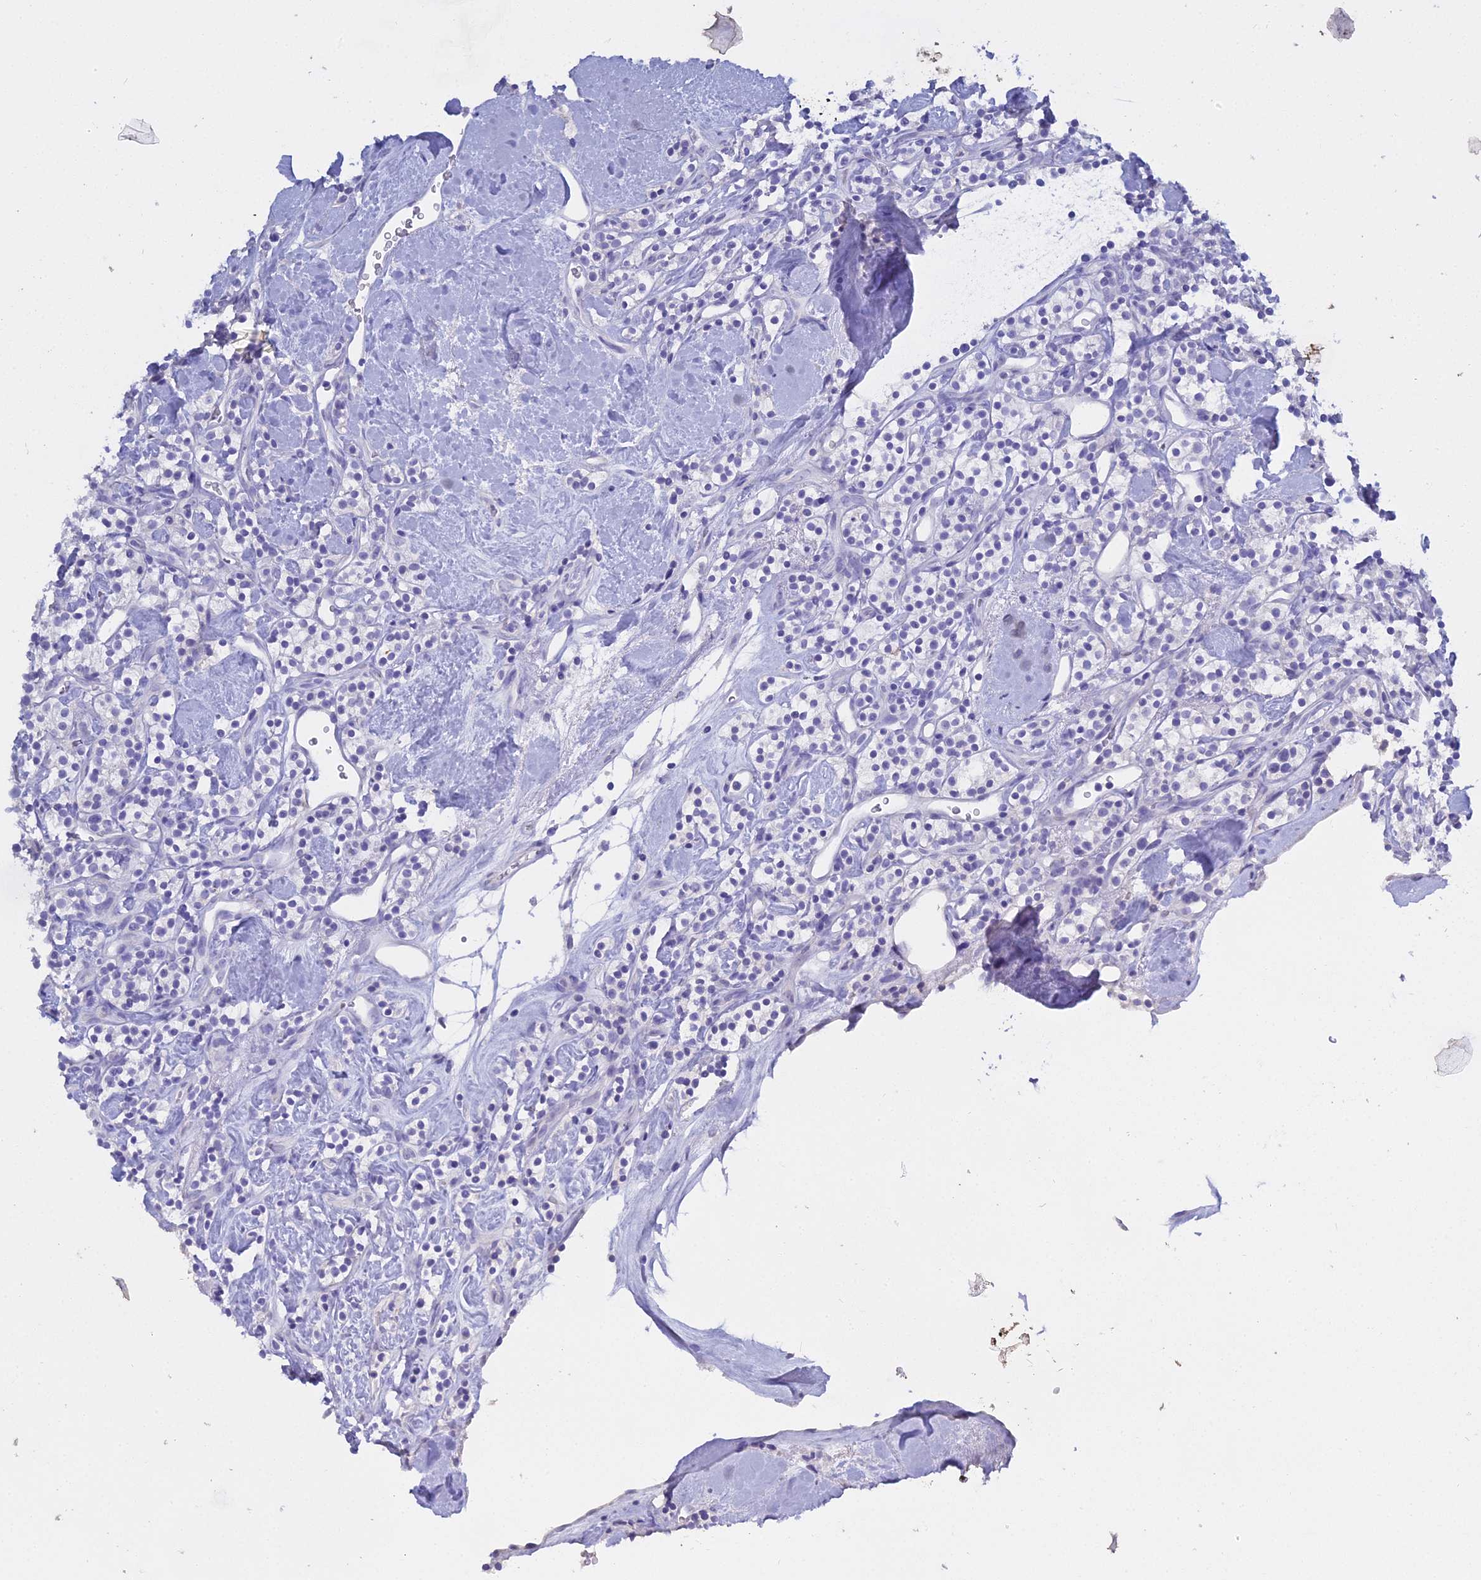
{"staining": {"intensity": "negative", "quantity": "none", "location": "none"}, "tissue": "renal cancer", "cell_type": "Tumor cells", "image_type": "cancer", "snomed": [{"axis": "morphology", "description": "Adenocarcinoma, NOS"}, {"axis": "topography", "description": "Kidney"}], "caption": "Renal cancer (adenocarcinoma) was stained to show a protein in brown. There is no significant expression in tumor cells.", "gene": "S100A7", "patient": {"sex": "male", "age": 77}}